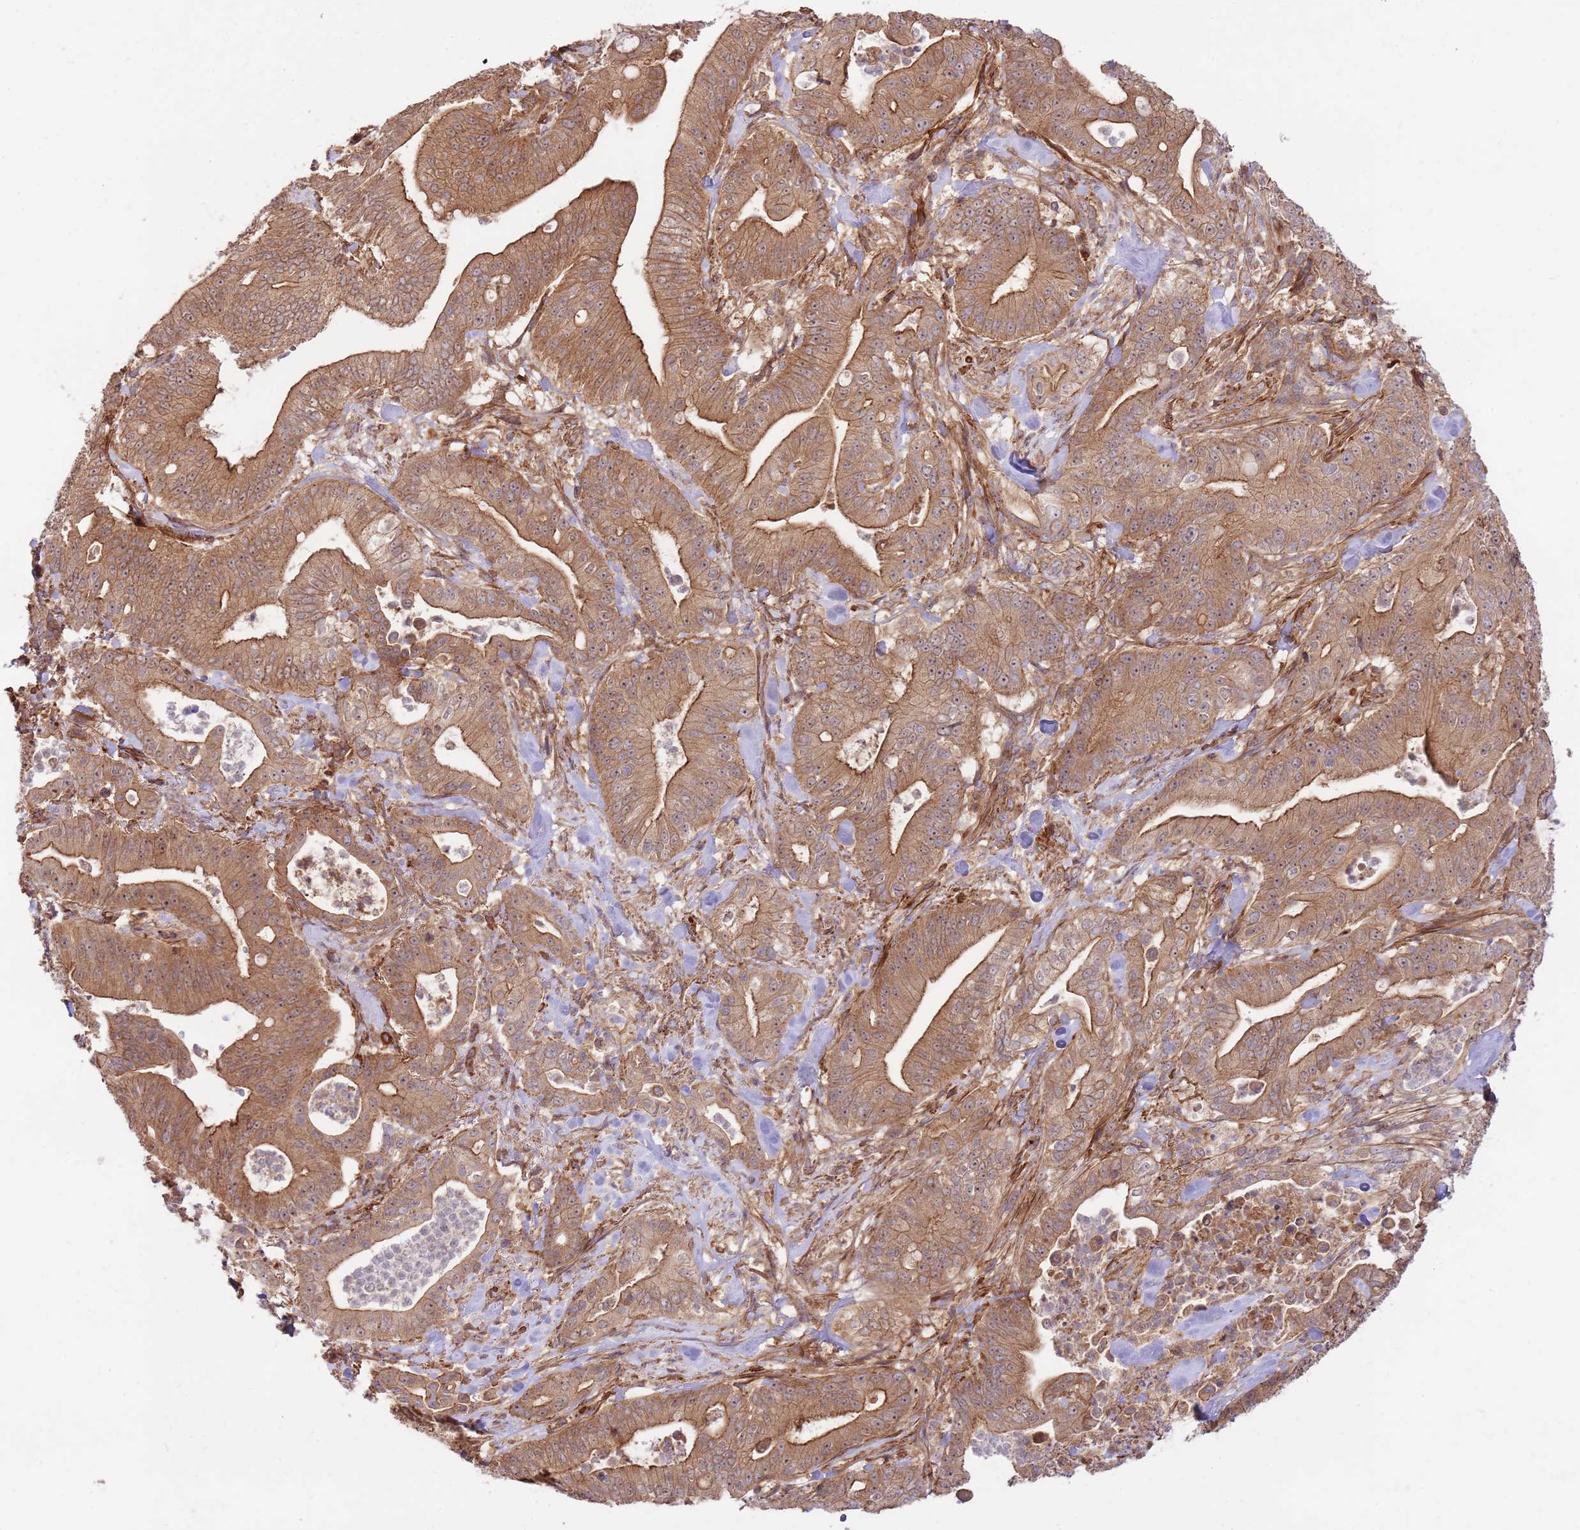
{"staining": {"intensity": "moderate", "quantity": ">75%", "location": "cytoplasmic/membranous"}, "tissue": "pancreatic cancer", "cell_type": "Tumor cells", "image_type": "cancer", "snomed": [{"axis": "morphology", "description": "Adenocarcinoma, NOS"}, {"axis": "topography", "description": "Pancreas"}], "caption": "Adenocarcinoma (pancreatic) tissue demonstrates moderate cytoplasmic/membranous positivity in about >75% of tumor cells, visualized by immunohistochemistry. The staining is performed using DAB (3,3'-diaminobenzidine) brown chromogen to label protein expression. The nuclei are counter-stained blue using hematoxylin.", "gene": "GAREM1", "patient": {"sex": "male", "age": 71}}